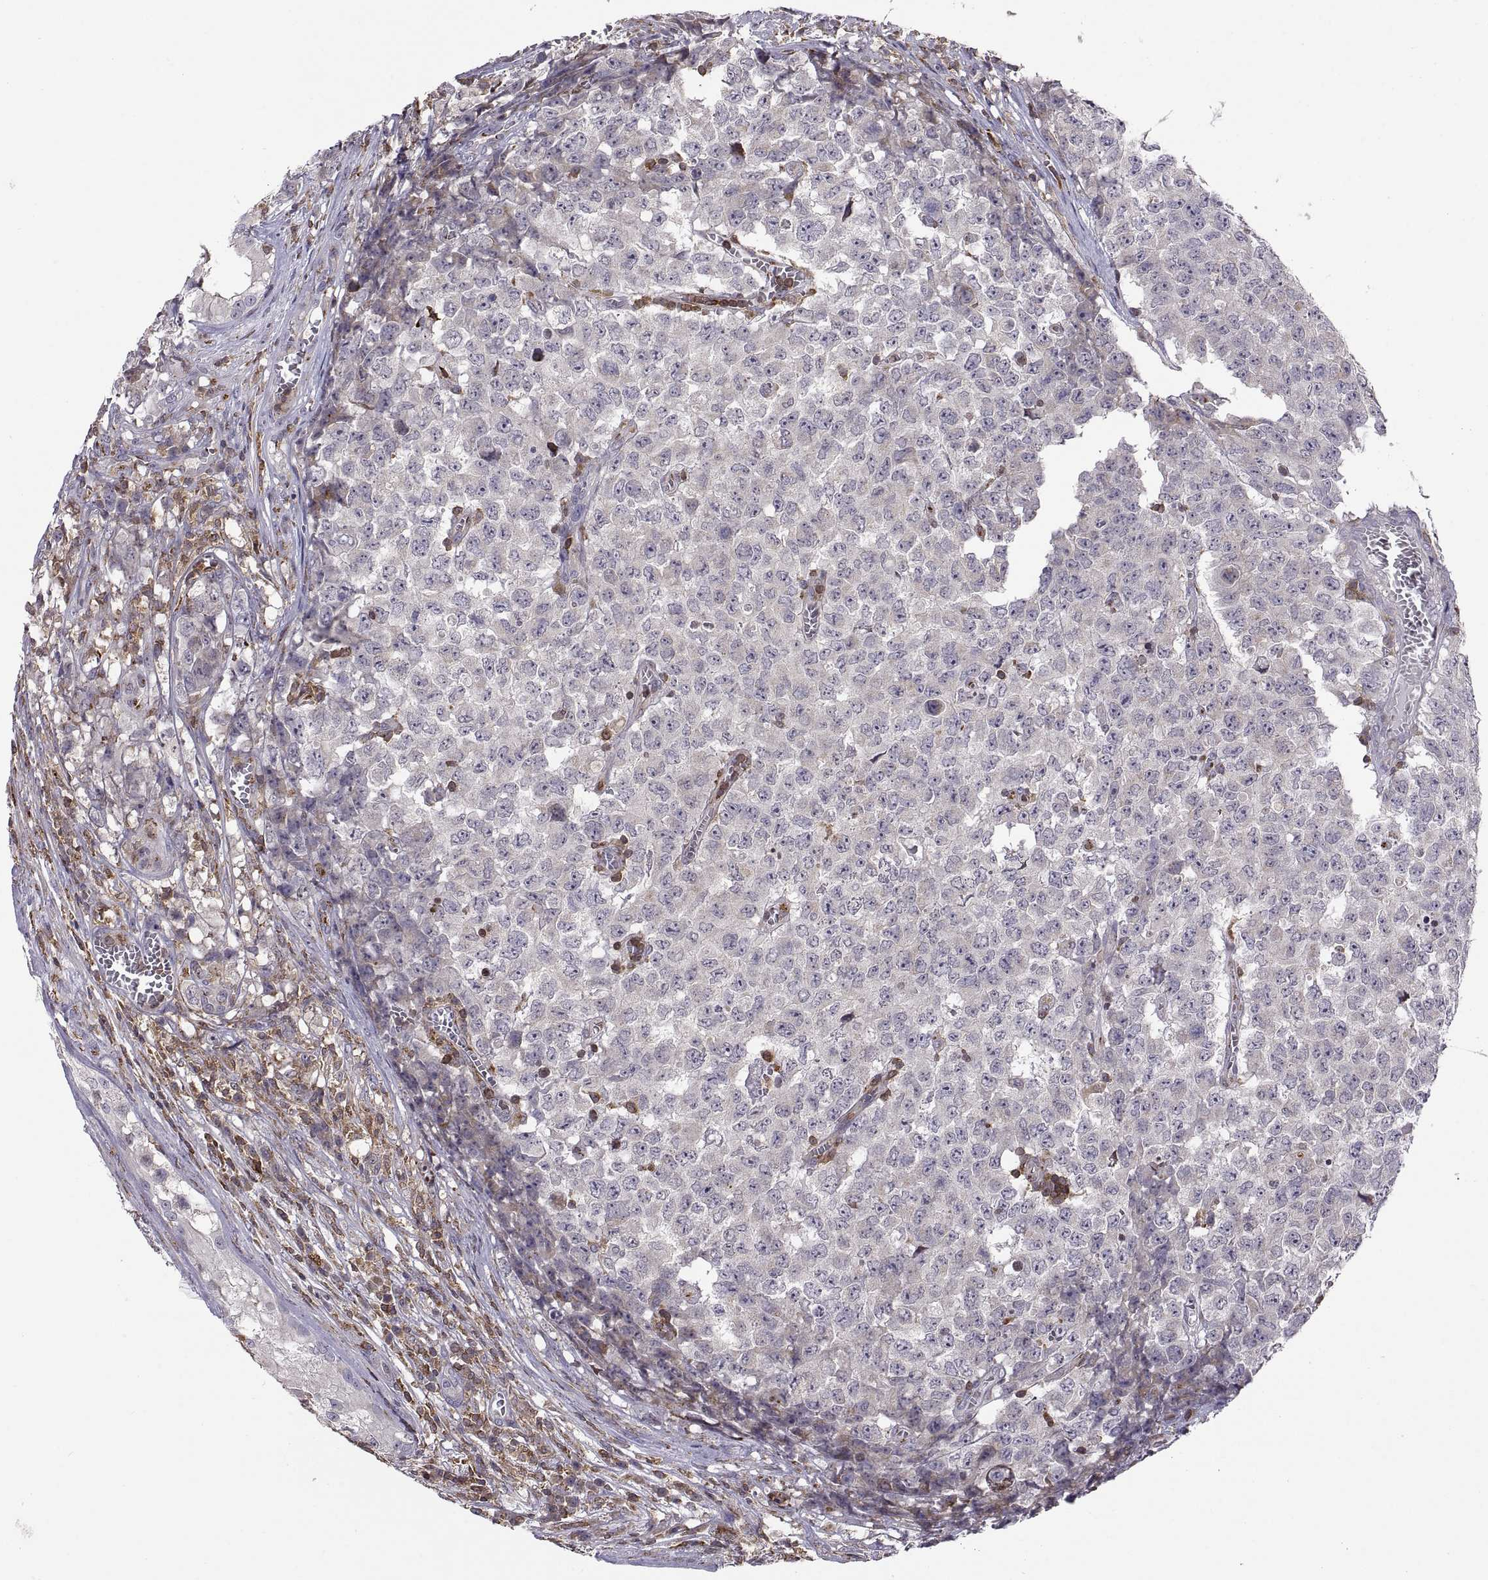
{"staining": {"intensity": "negative", "quantity": "none", "location": "none"}, "tissue": "testis cancer", "cell_type": "Tumor cells", "image_type": "cancer", "snomed": [{"axis": "morphology", "description": "Carcinoma, Embryonal, NOS"}, {"axis": "topography", "description": "Testis"}], "caption": "IHC micrograph of testis cancer (embryonal carcinoma) stained for a protein (brown), which displays no positivity in tumor cells.", "gene": "ACAP1", "patient": {"sex": "male", "age": 23}}